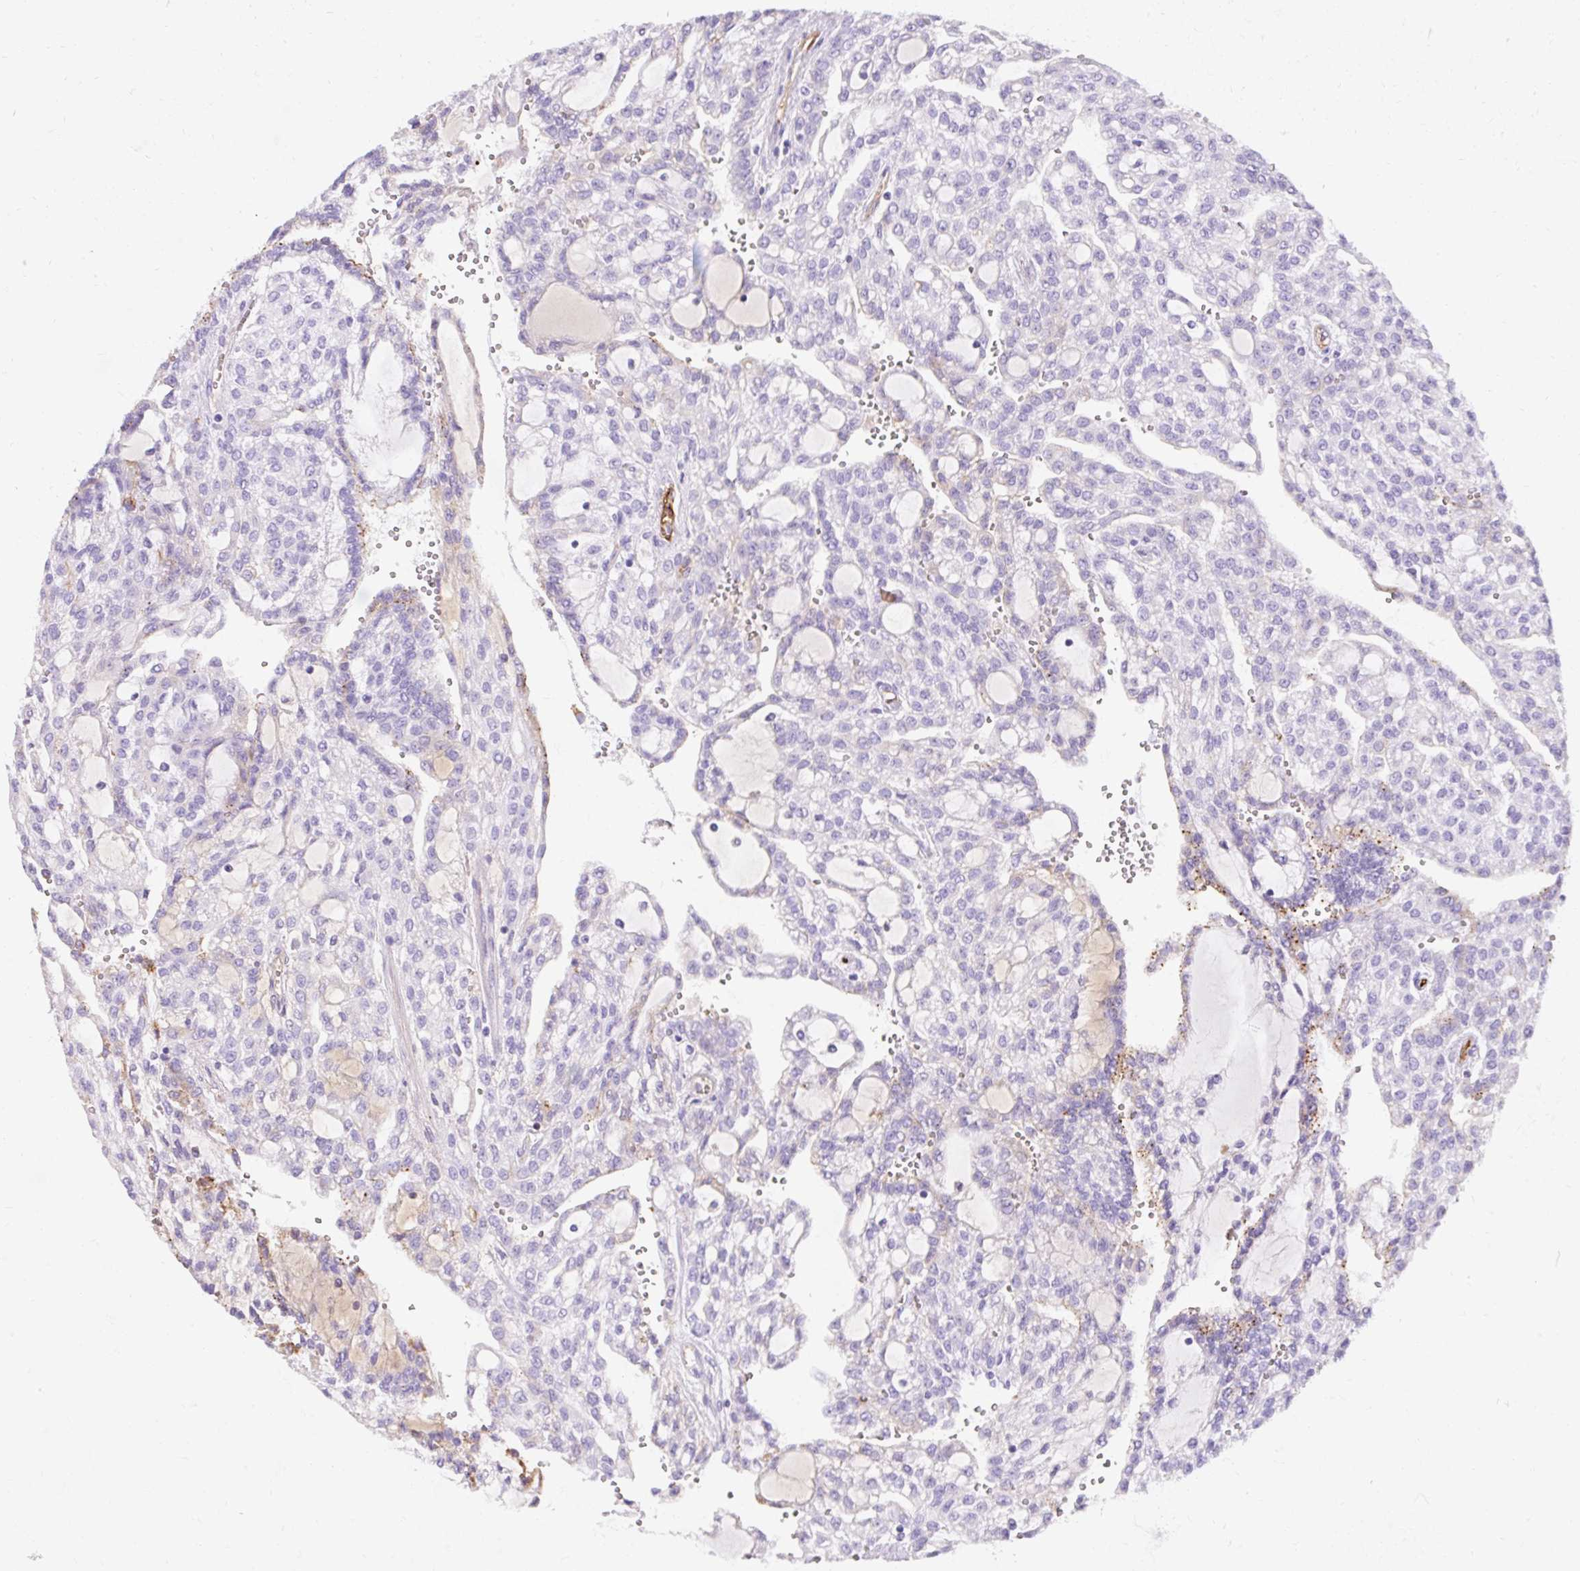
{"staining": {"intensity": "negative", "quantity": "none", "location": "none"}, "tissue": "renal cancer", "cell_type": "Tumor cells", "image_type": "cancer", "snomed": [{"axis": "morphology", "description": "Adenocarcinoma, NOS"}, {"axis": "topography", "description": "Kidney"}], "caption": "IHC of adenocarcinoma (renal) displays no positivity in tumor cells. Nuclei are stained in blue.", "gene": "APOC4-APOC2", "patient": {"sex": "male", "age": 63}}